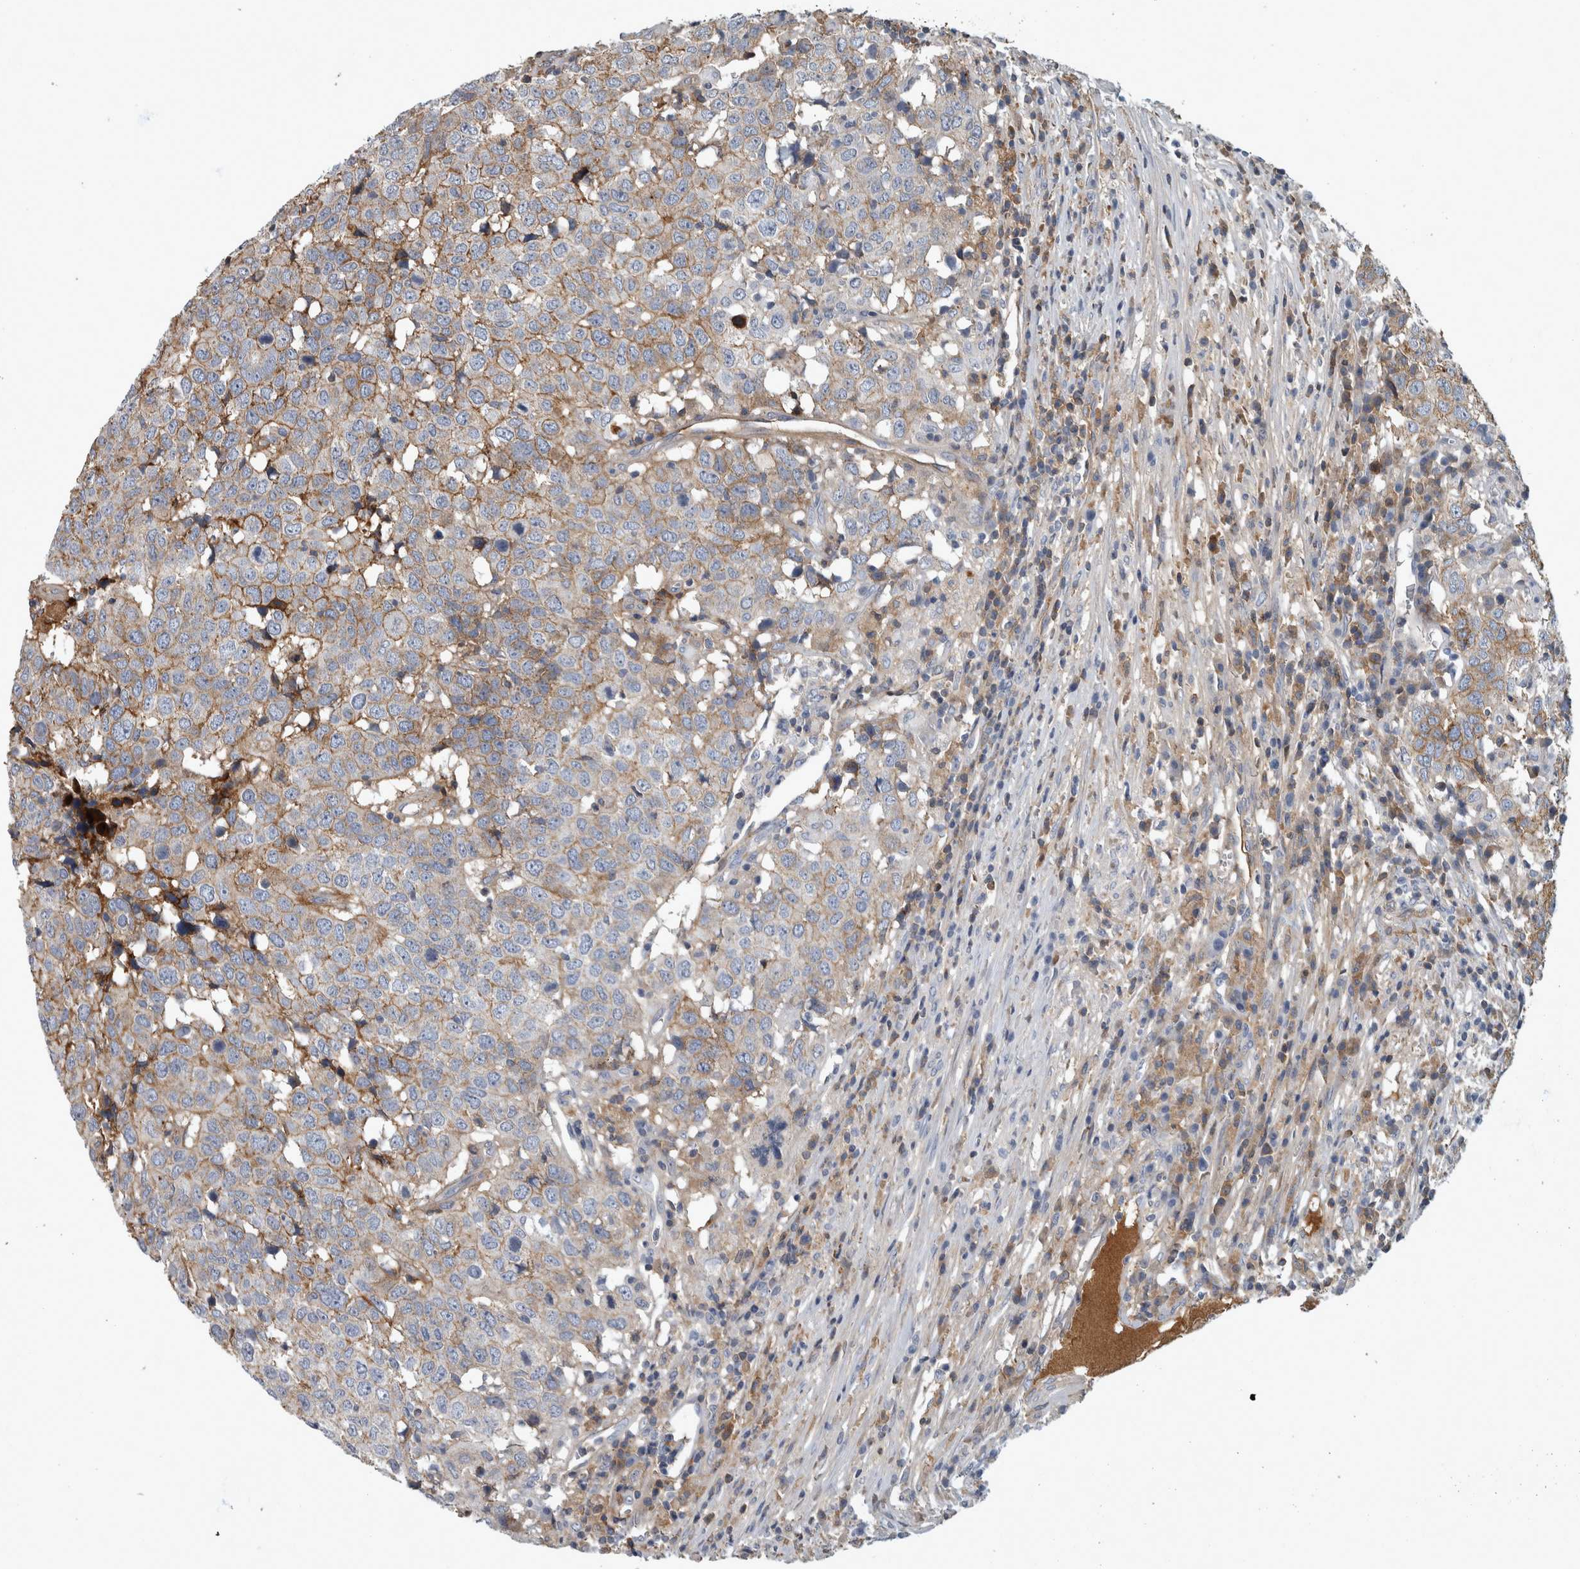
{"staining": {"intensity": "moderate", "quantity": "25%-75%", "location": "cytoplasmic/membranous"}, "tissue": "head and neck cancer", "cell_type": "Tumor cells", "image_type": "cancer", "snomed": [{"axis": "morphology", "description": "Squamous cell carcinoma, NOS"}, {"axis": "topography", "description": "Head-Neck"}], "caption": "Head and neck squamous cell carcinoma stained with DAB (3,3'-diaminobenzidine) immunohistochemistry (IHC) shows medium levels of moderate cytoplasmic/membranous expression in approximately 25%-75% of tumor cells.", "gene": "DSG2", "patient": {"sex": "male", "age": 66}}